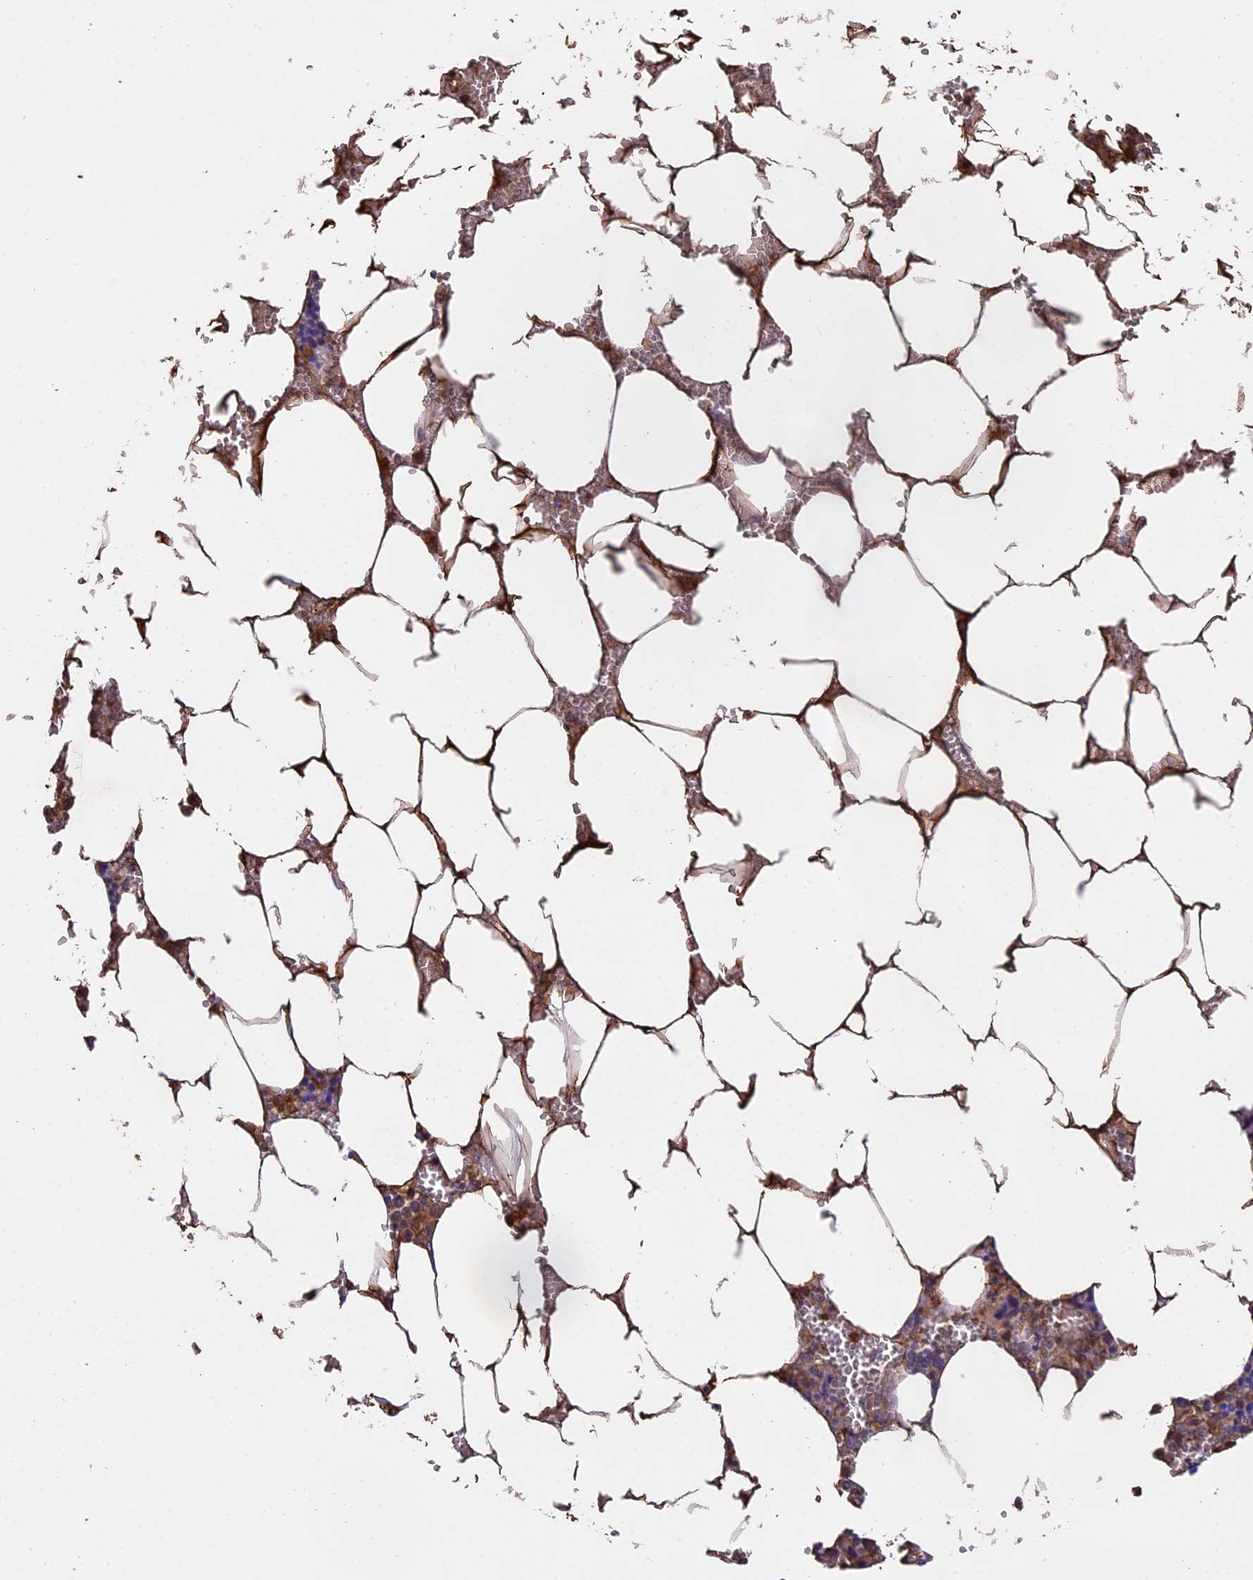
{"staining": {"intensity": "weak", "quantity": "<25%", "location": "cytoplasmic/membranous"}, "tissue": "bone marrow", "cell_type": "Hematopoietic cells", "image_type": "normal", "snomed": [{"axis": "morphology", "description": "Normal tissue, NOS"}, {"axis": "topography", "description": "Bone marrow"}], "caption": "Immunohistochemistry photomicrograph of benign human bone marrow stained for a protein (brown), which exhibits no positivity in hematopoietic cells. (Immunohistochemistry (ihc), brightfield microscopy, high magnification).", "gene": "CFAP119", "patient": {"sex": "male", "age": 70}}